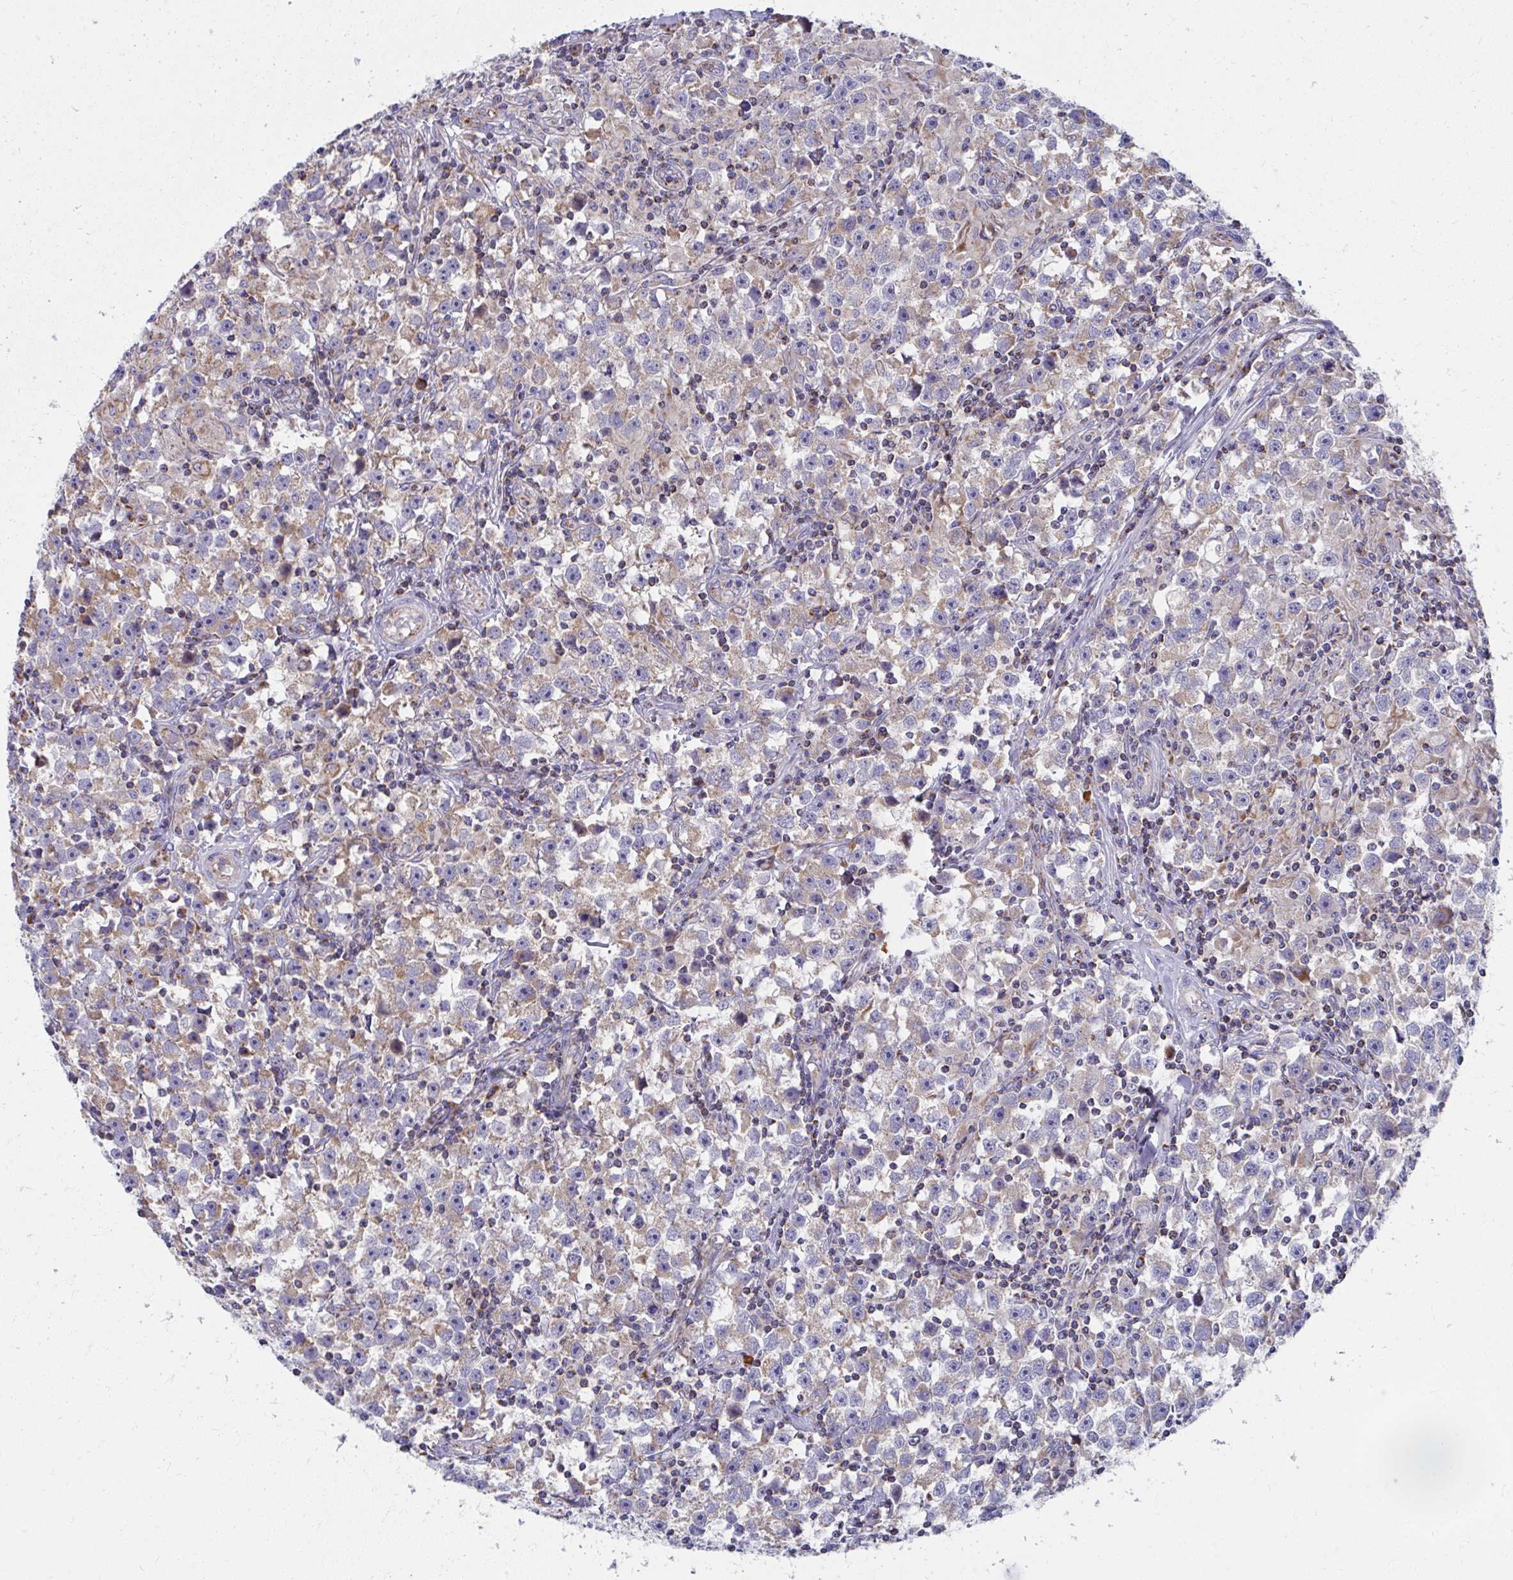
{"staining": {"intensity": "moderate", "quantity": ">75%", "location": "cytoplasmic/membranous"}, "tissue": "testis cancer", "cell_type": "Tumor cells", "image_type": "cancer", "snomed": [{"axis": "morphology", "description": "Seminoma, NOS"}, {"axis": "topography", "description": "Testis"}], "caption": "This micrograph shows testis seminoma stained with immunohistochemistry (IHC) to label a protein in brown. The cytoplasmic/membranous of tumor cells show moderate positivity for the protein. Nuclei are counter-stained blue.", "gene": "IL37", "patient": {"sex": "male", "age": 33}}